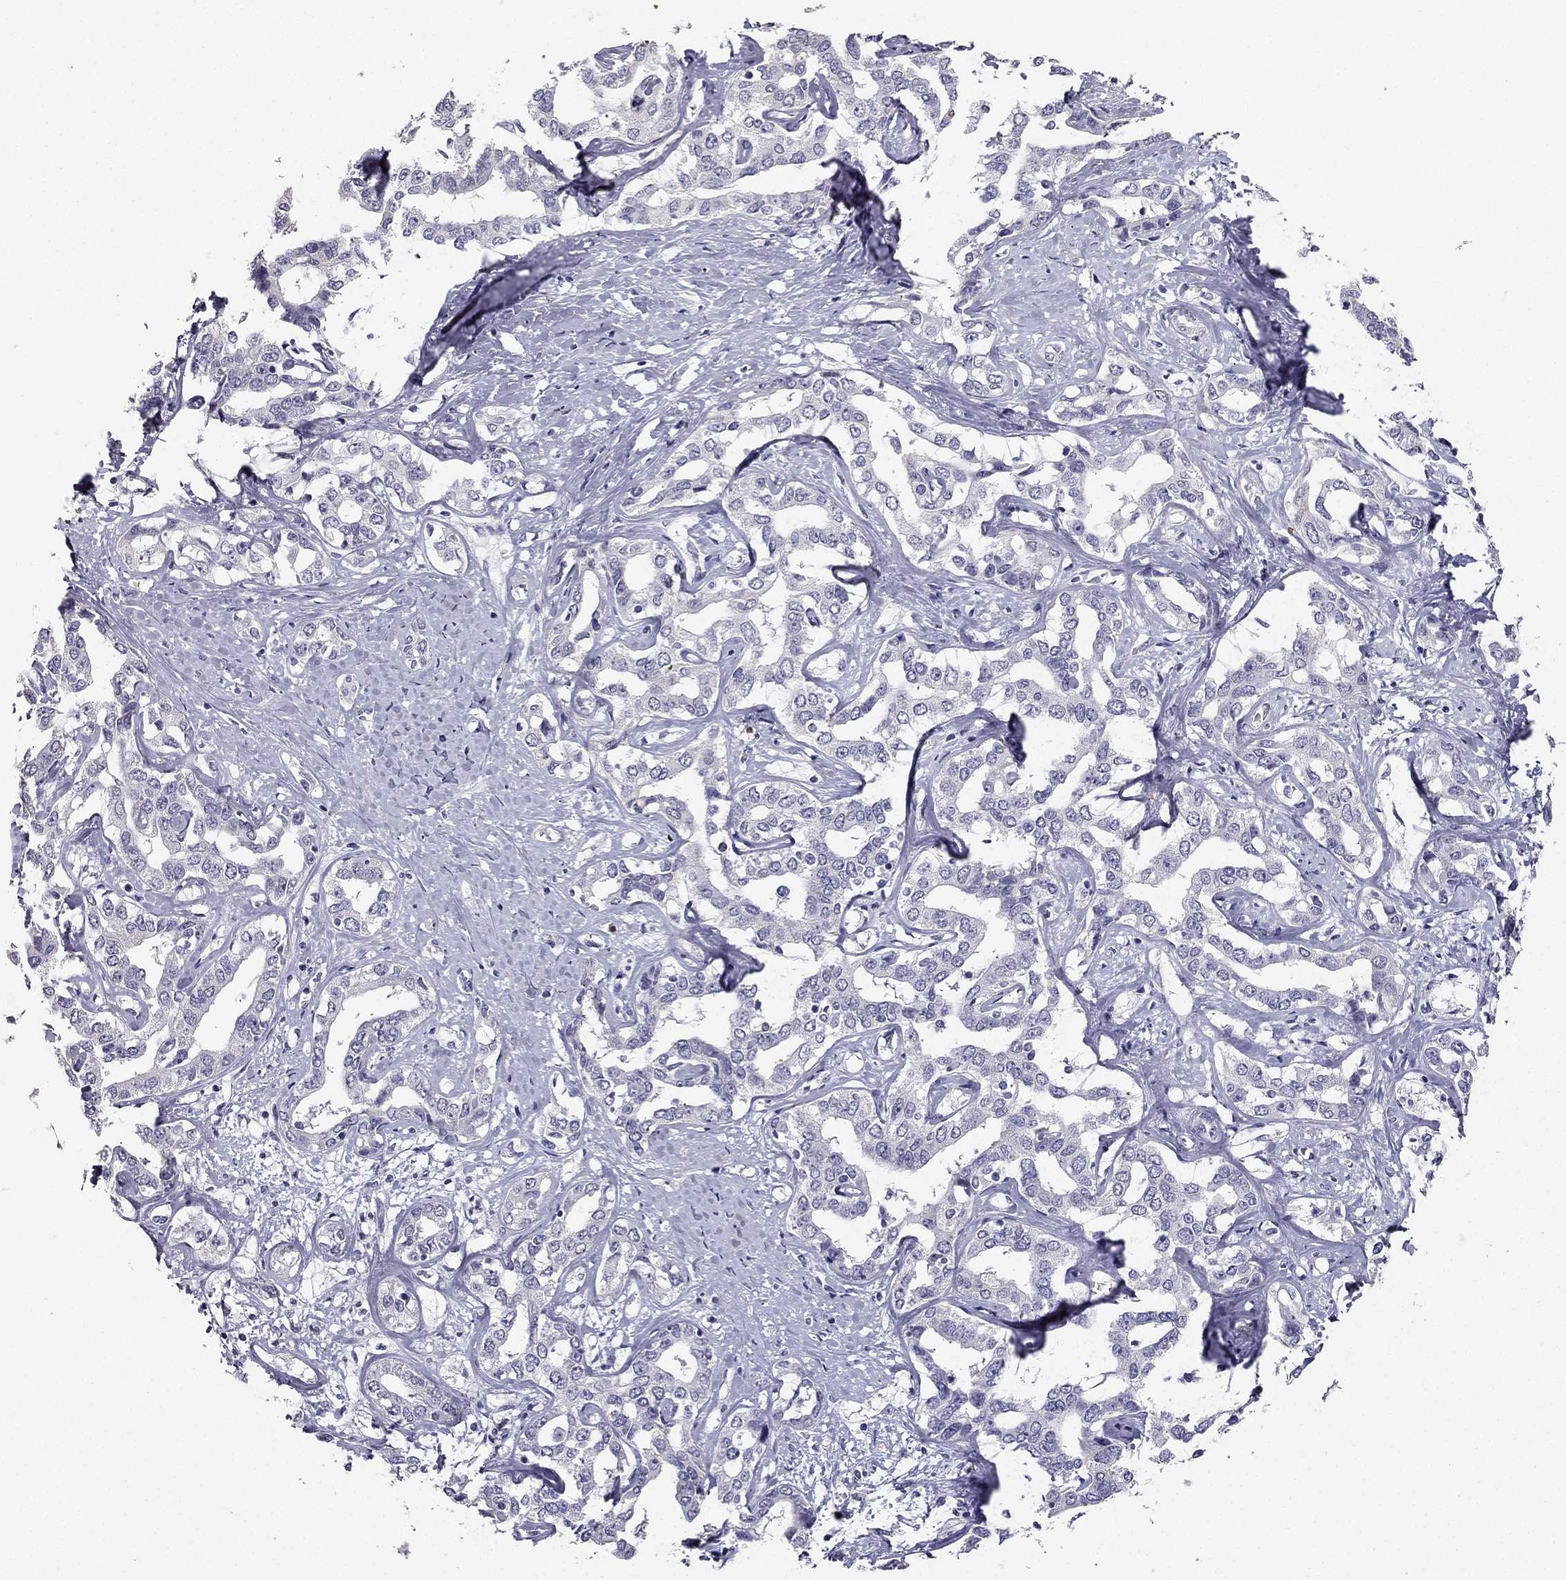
{"staining": {"intensity": "negative", "quantity": "none", "location": "none"}, "tissue": "liver cancer", "cell_type": "Tumor cells", "image_type": "cancer", "snomed": [{"axis": "morphology", "description": "Cholangiocarcinoma"}, {"axis": "topography", "description": "Liver"}], "caption": "This is an immunohistochemistry (IHC) micrograph of human liver cancer. There is no positivity in tumor cells.", "gene": "CALB2", "patient": {"sex": "male", "age": 59}}